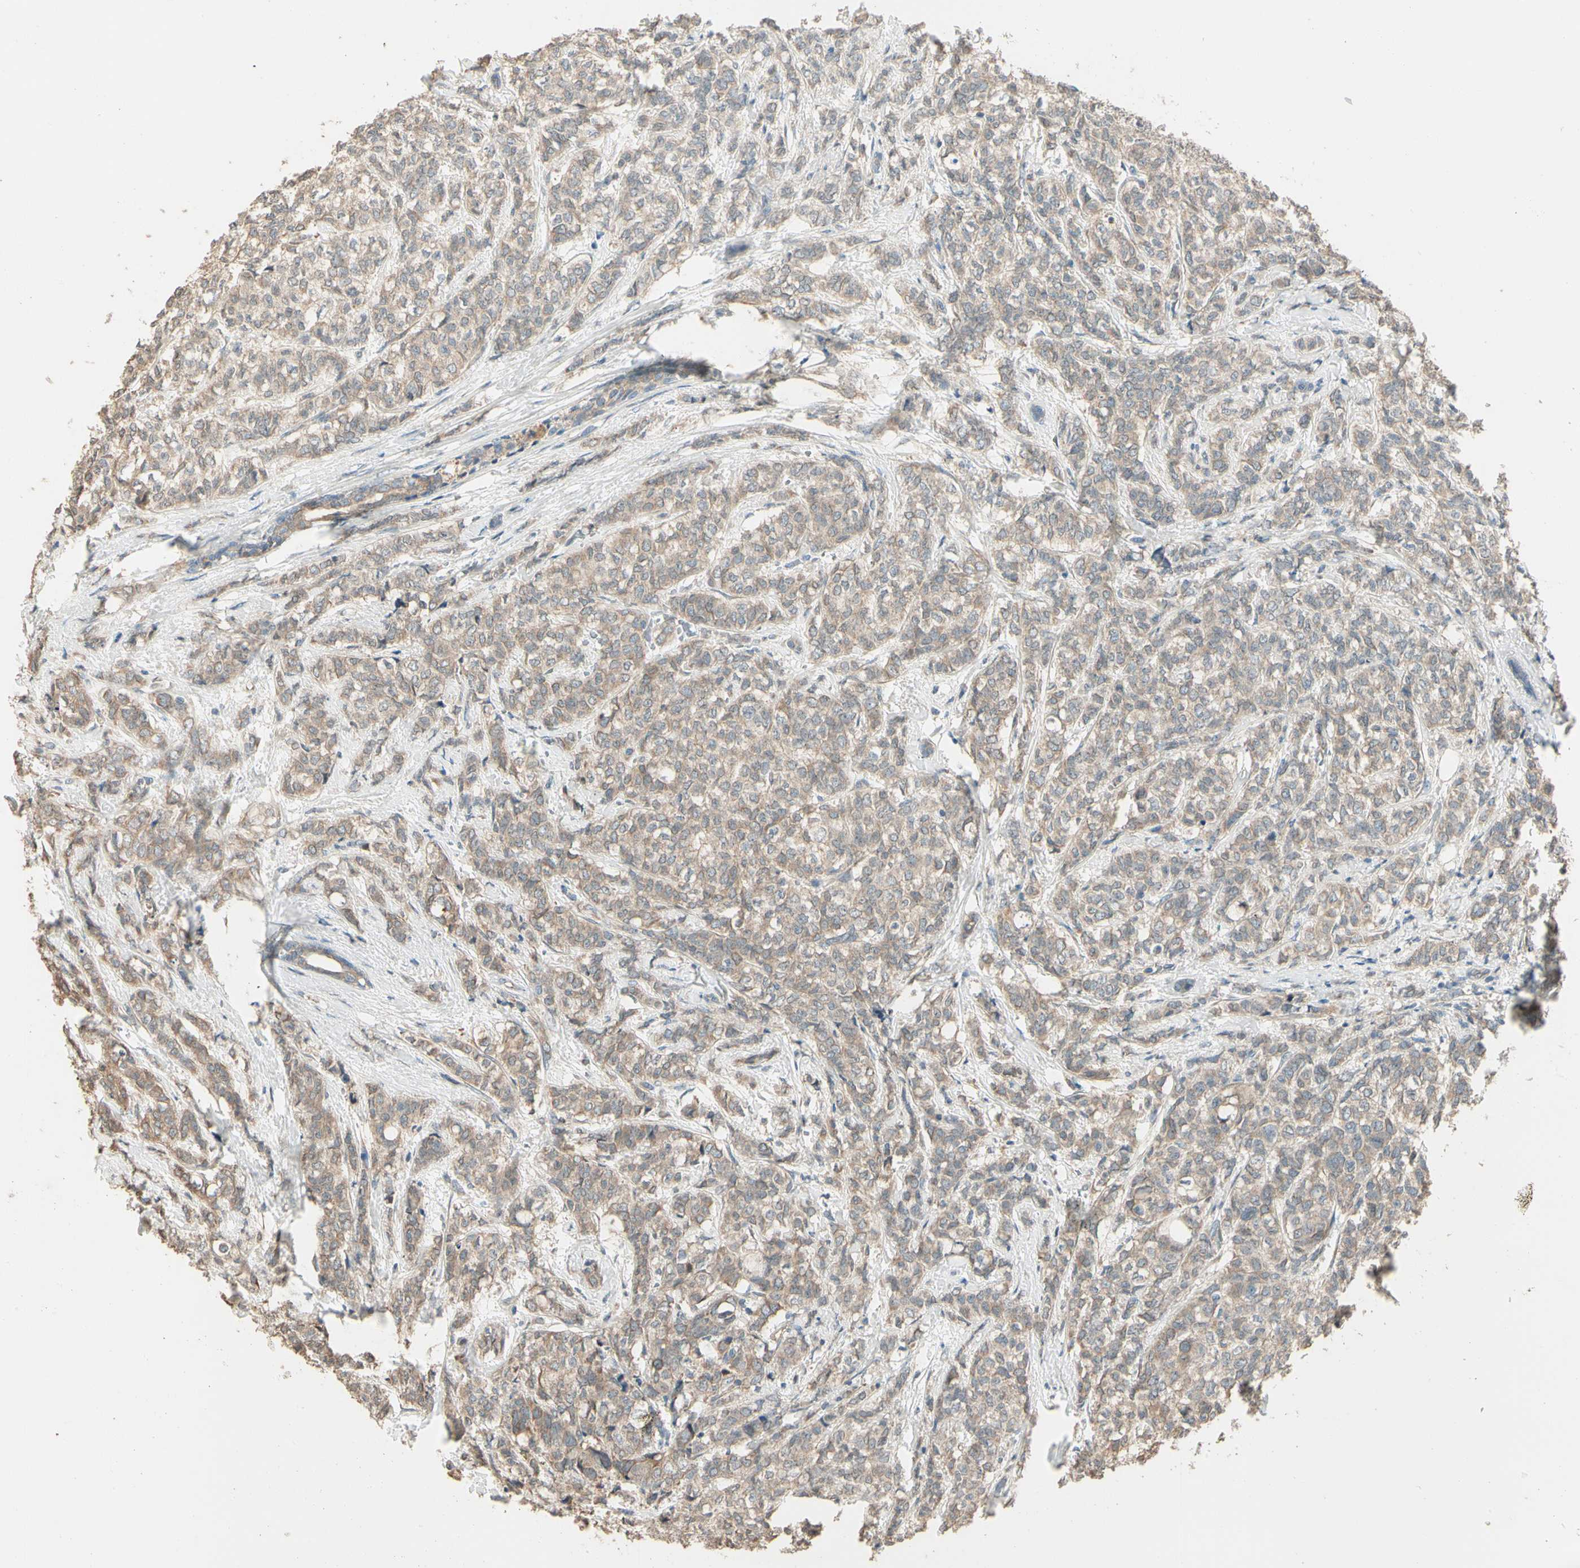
{"staining": {"intensity": "moderate", "quantity": ">75%", "location": "cytoplasmic/membranous"}, "tissue": "breast cancer", "cell_type": "Tumor cells", "image_type": "cancer", "snomed": [{"axis": "morphology", "description": "Lobular carcinoma"}, {"axis": "topography", "description": "Breast"}], "caption": "Breast cancer stained with a protein marker demonstrates moderate staining in tumor cells.", "gene": "TNFRSF21", "patient": {"sex": "female", "age": 60}}